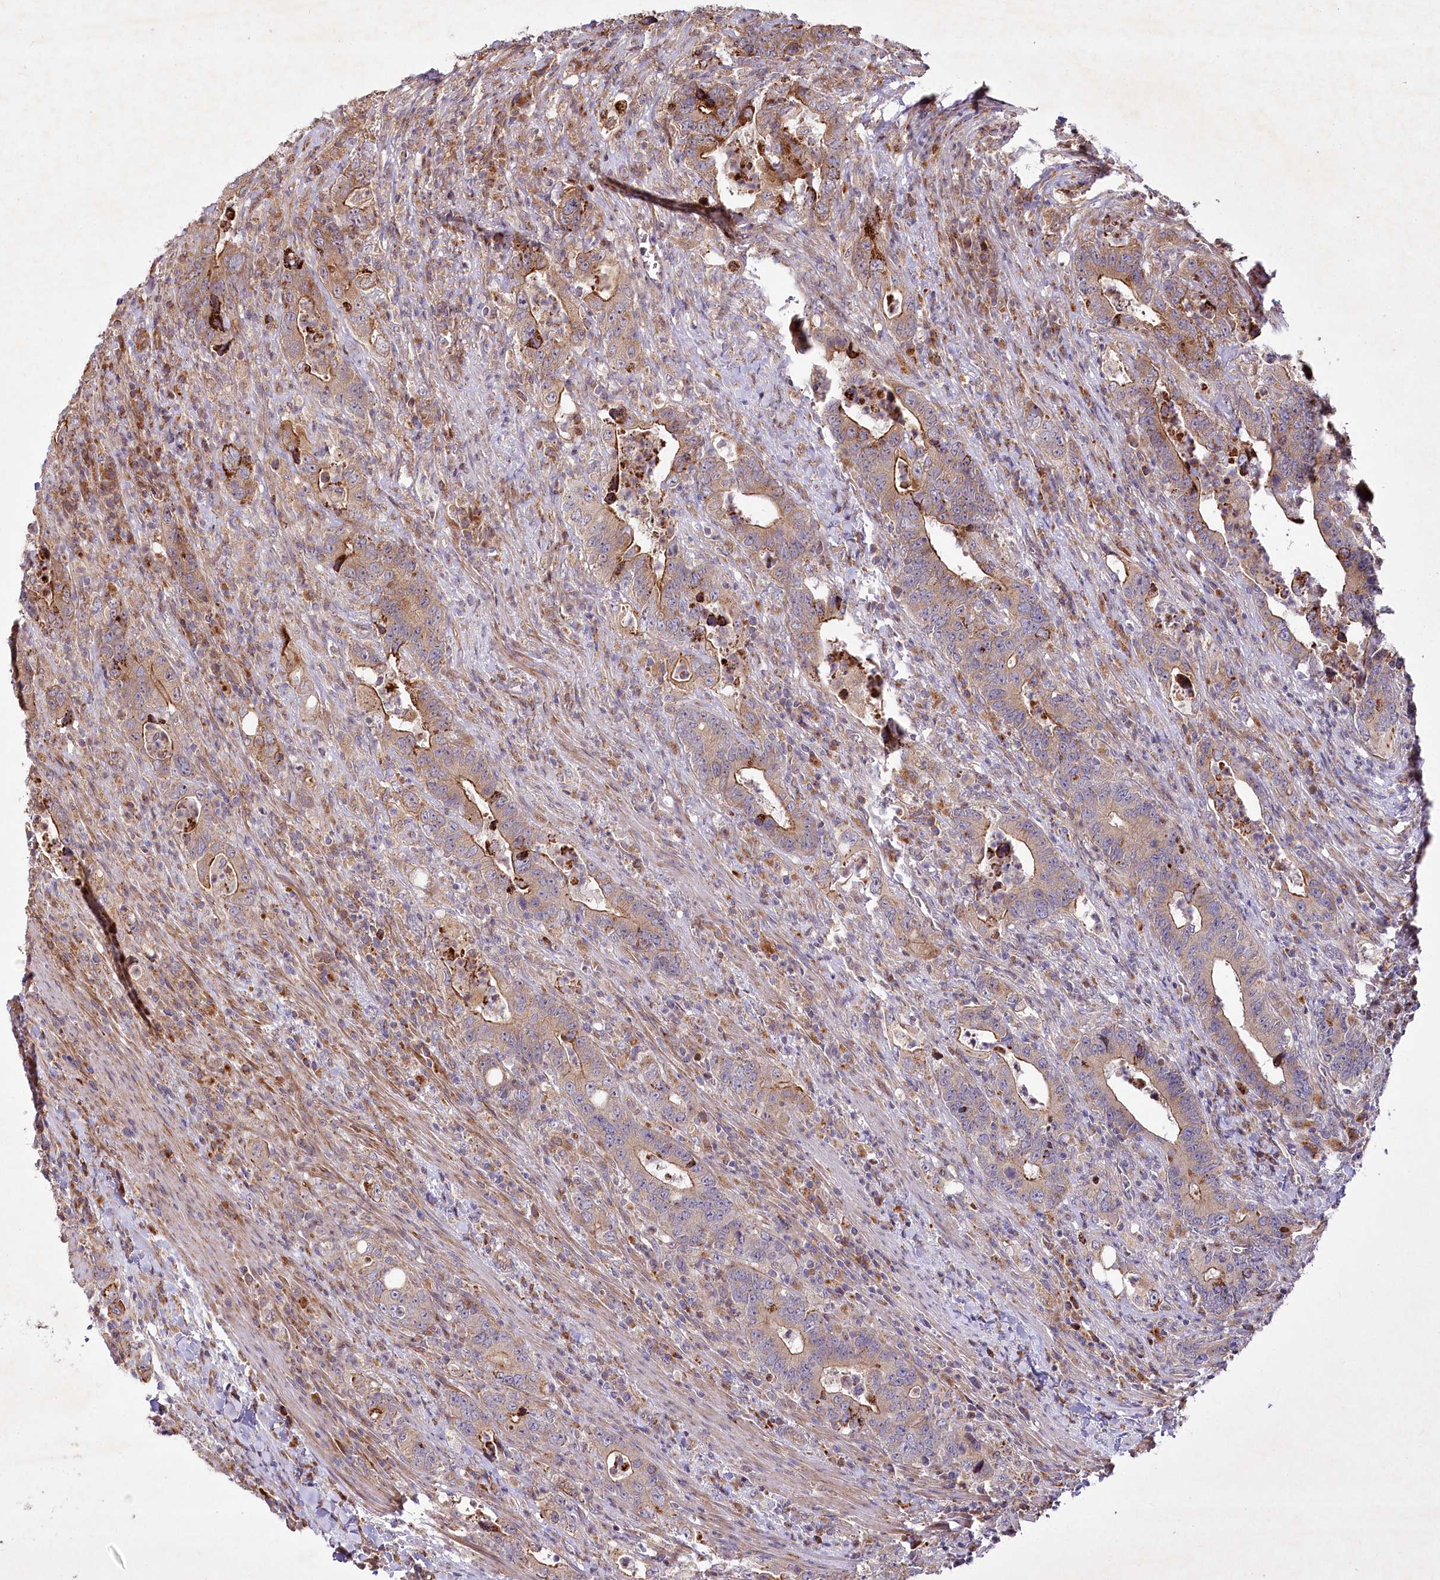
{"staining": {"intensity": "moderate", "quantity": "25%-75%", "location": "cytoplasmic/membranous"}, "tissue": "colorectal cancer", "cell_type": "Tumor cells", "image_type": "cancer", "snomed": [{"axis": "morphology", "description": "Adenocarcinoma, NOS"}, {"axis": "topography", "description": "Colon"}], "caption": "Immunohistochemical staining of colorectal adenocarcinoma displays medium levels of moderate cytoplasmic/membranous protein positivity in about 25%-75% of tumor cells.", "gene": "PSTK", "patient": {"sex": "female", "age": 75}}